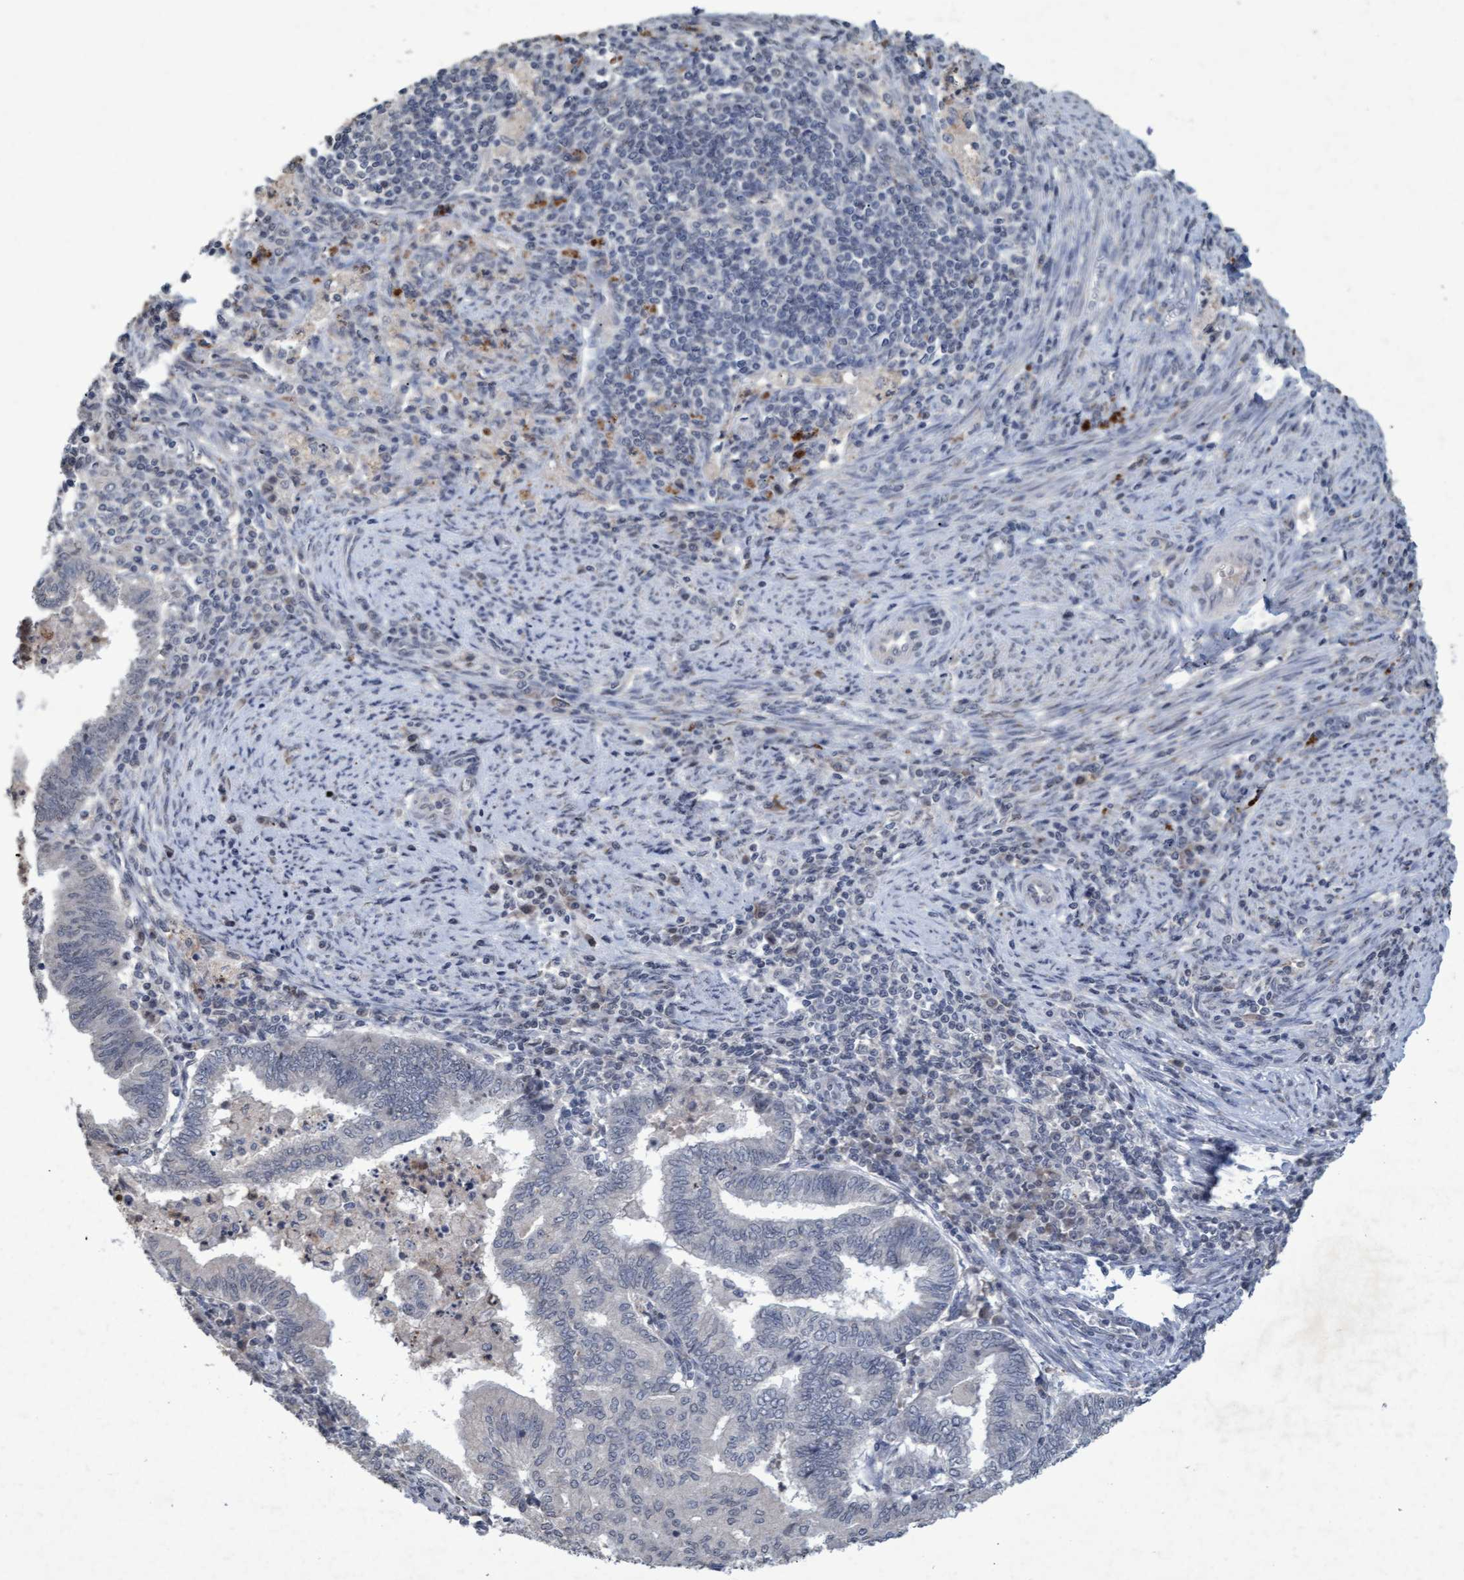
{"staining": {"intensity": "negative", "quantity": "none", "location": "none"}, "tissue": "endometrial cancer", "cell_type": "Tumor cells", "image_type": "cancer", "snomed": [{"axis": "morphology", "description": "Polyp, NOS"}, {"axis": "morphology", "description": "Adenocarcinoma, NOS"}, {"axis": "morphology", "description": "Adenoma, NOS"}, {"axis": "topography", "description": "Endometrium"}], "caption": "IHC of endometrial cancer (adenocarcinoma) shows no positivity in tumor cells.", "gene": "GALC", "patient": {"sex": "female", "age": 79}}